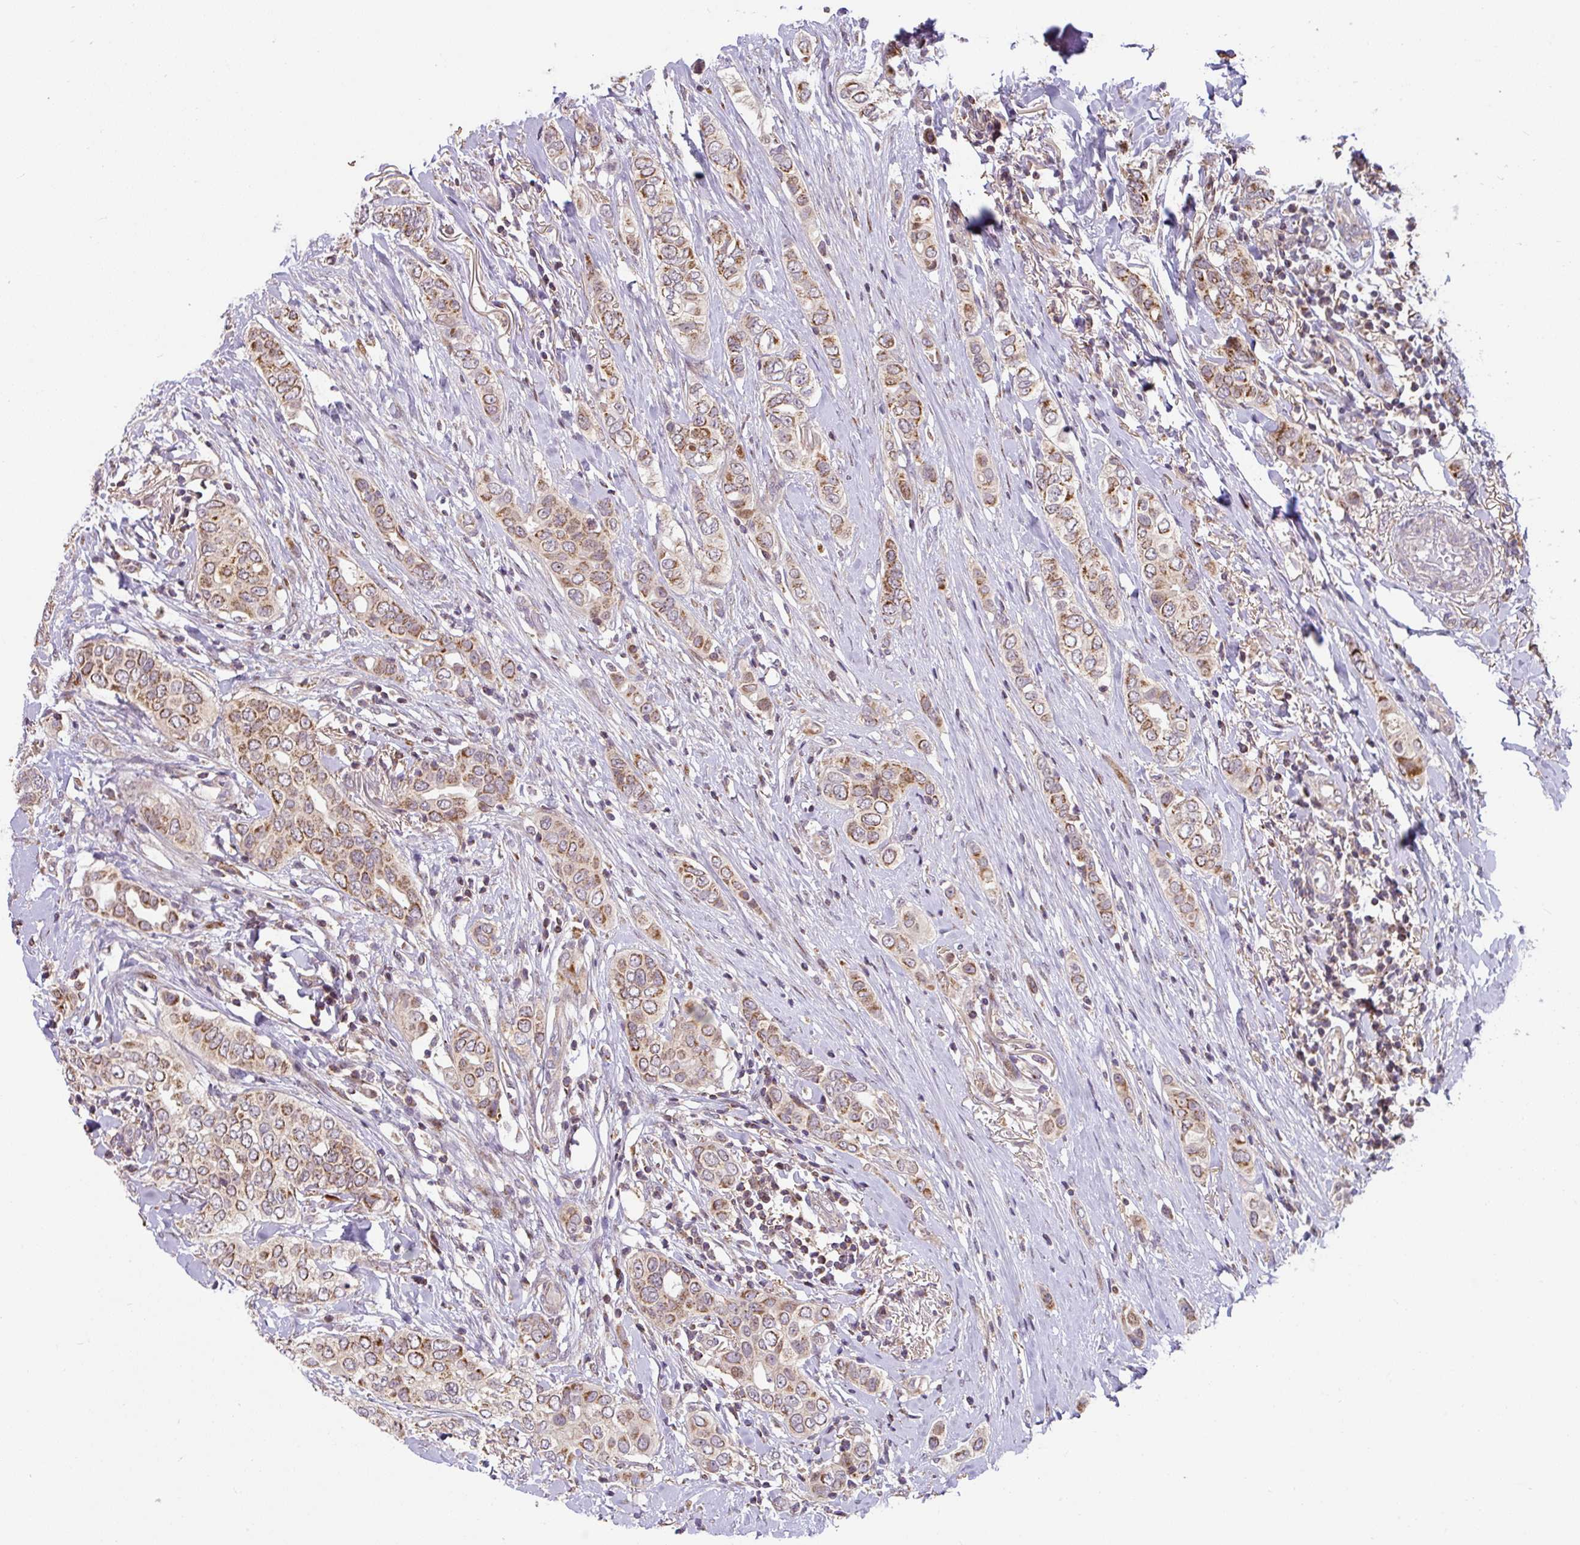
{"staining": {"intensity": "moderate", "quantity": ">75%", "location": "cytoplasmic/membranous"}, "tissue": "breast cancer", "cell_type": "Tumor cells", "image_type": "cancer", "snomed": [{"axis": "morphology", "description": "Lobular carcinoma"}, {"axis": "topography", "description": "Breast"}], "caption": "High-power microscopy captured an IHC image of breast lobular carcinoma, revealing moderate cytoplasmic/membranous positivity in about >75% of tumor cells.", "gene": "SARS2", "patient": {"sex": "female", "age": 51}}